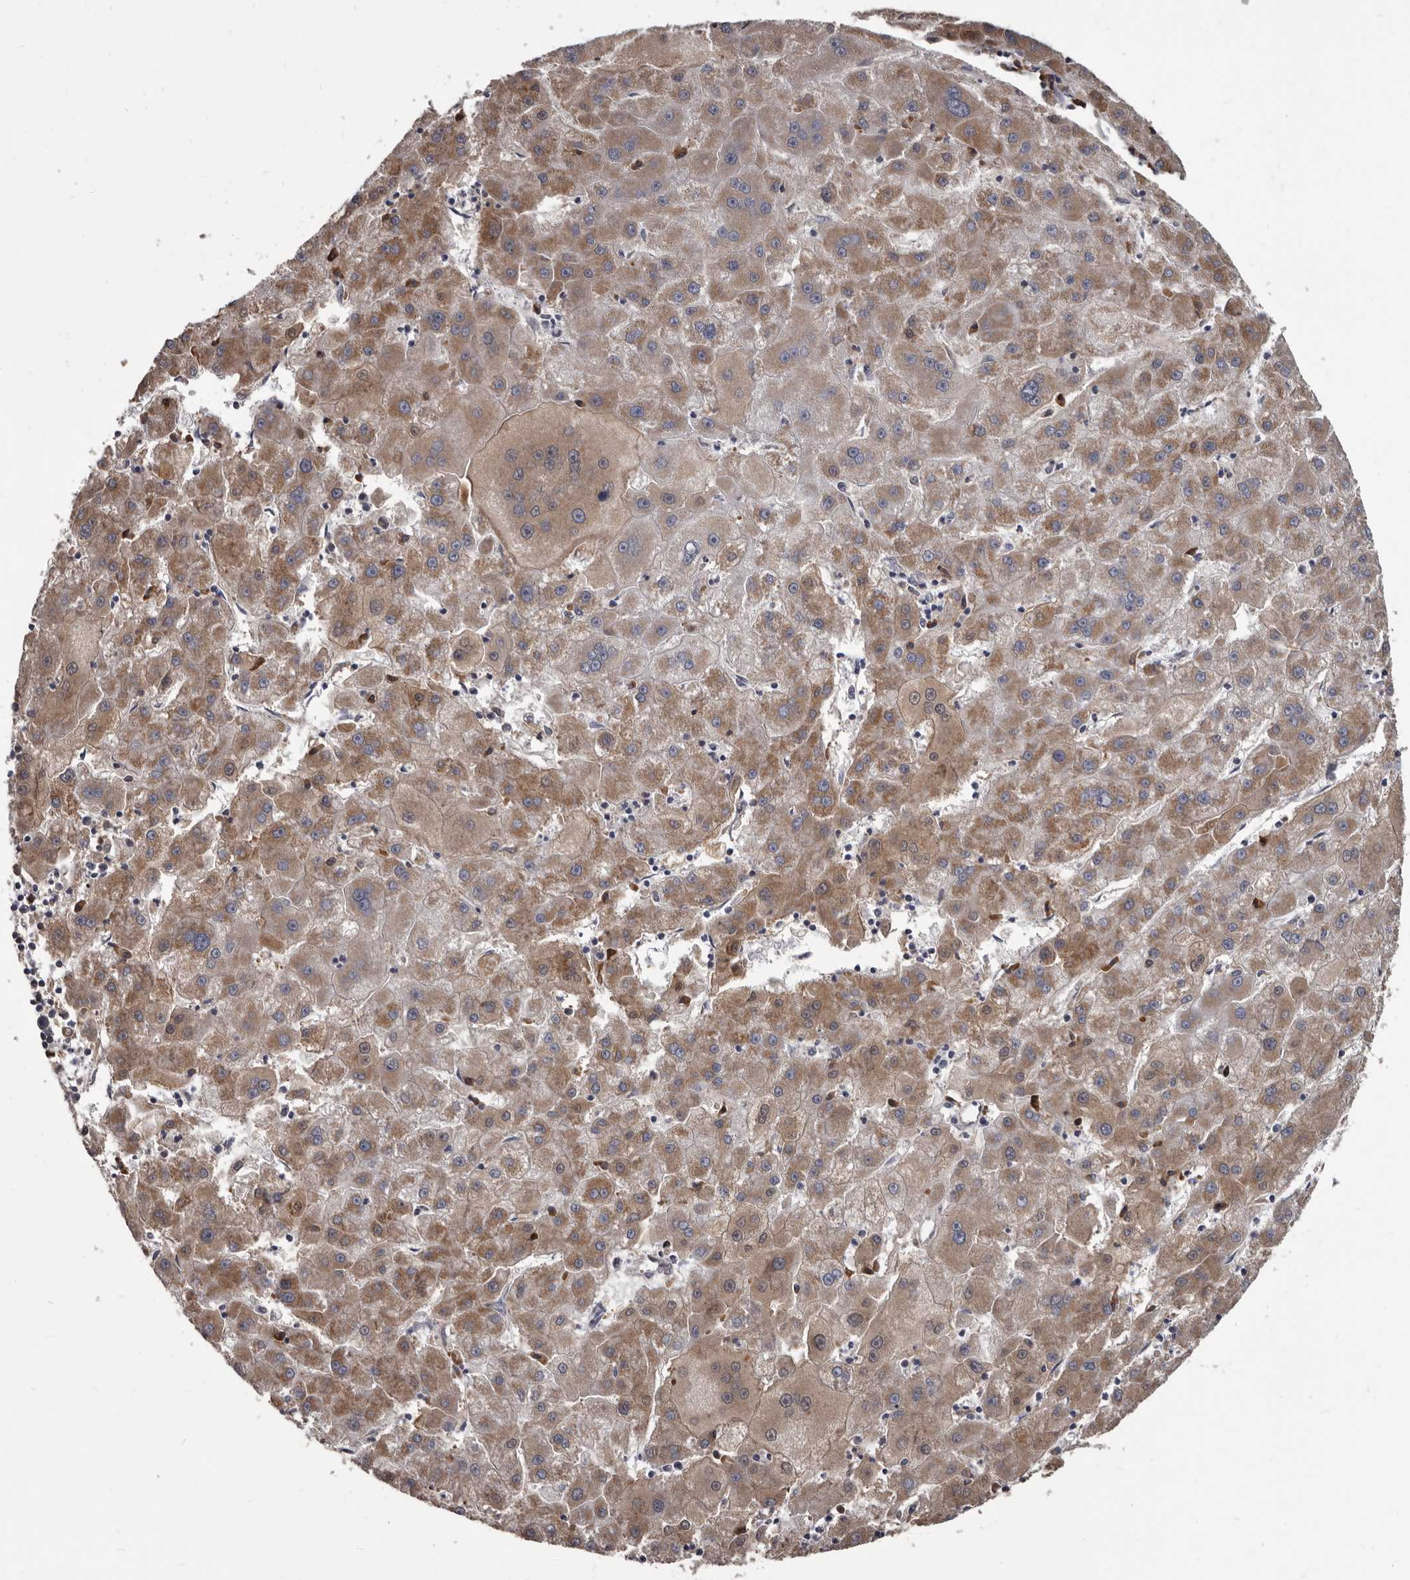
{"staining": {"intensity": "moderate", "quantity": ">75%", "location": "cytoplasmic/membranous"}, "tissue": "liver cancer", "cell_type": "Tumor cells", "image_type": "cancer", "snomed": [{"axis": "morphology", "description": "Carcinoma, Hepatocellular, NOS"}, {"axis": "topography", "description": "Liver"}], "caption": "Human liver cancer (hepatocellular carcinoma) stained with a protein marker shows moderate staining in tumor cells.", "gene": "ALDH5A1", "patient": {"sex": "male", "age": 72}}